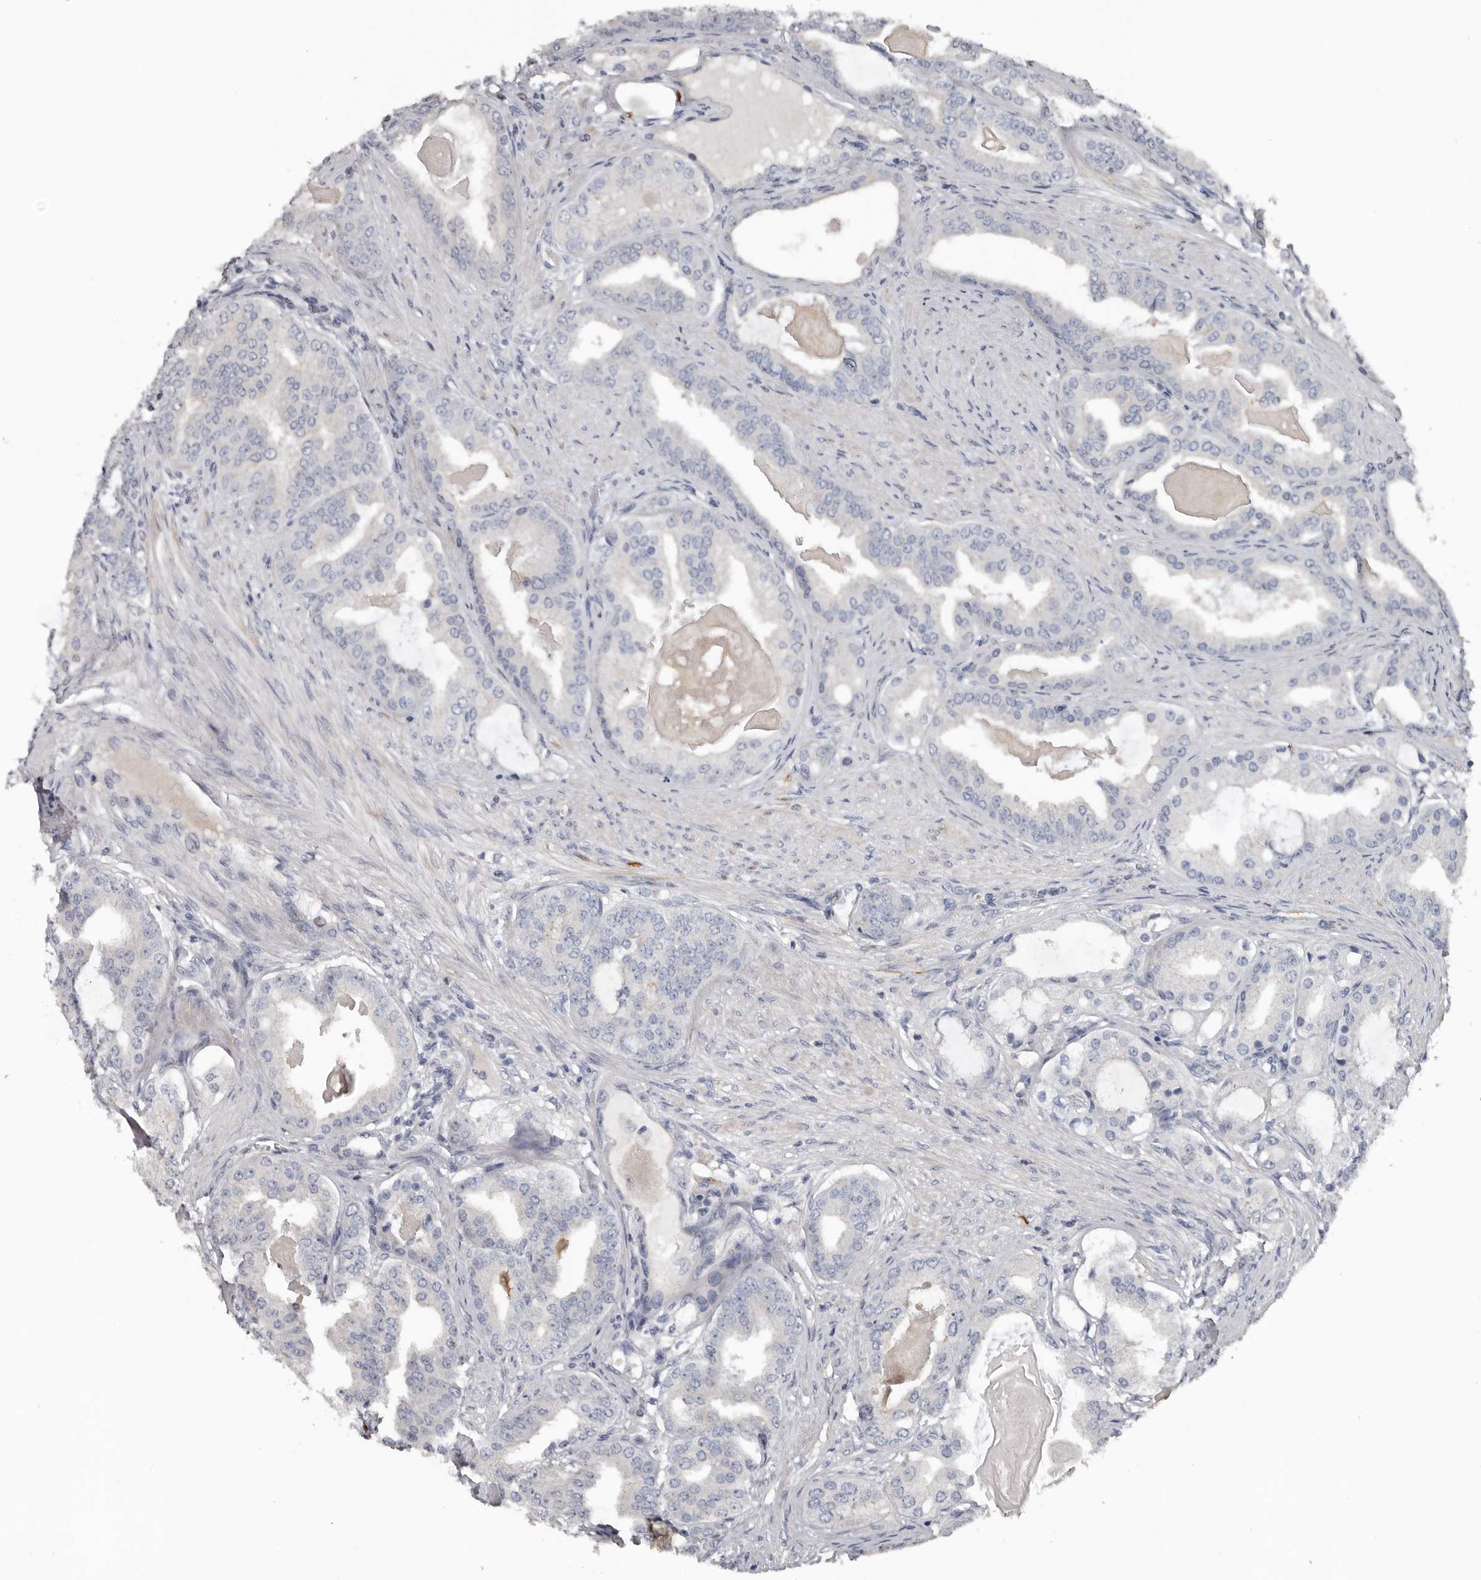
{"staining": {"intensity": "negative", "quantity": "none", "location": "none"}, "tissue": "prostate cancer", "cell_type": "Tumor cells", "image_type": "cancer", "snomed": [{"axis": "morphology", "description": "Adenocarcinoma, High grade"}, {"axis": "topography", "description": "Prostate"}], "caption": "High power microscopy photomicrograph of an immunohistochemistry photomicrograph of prostate cancer, revealing no significant staining in tumor cells.", "gene": "FABP7", "patient": {"sex": "male", "age": 60}}